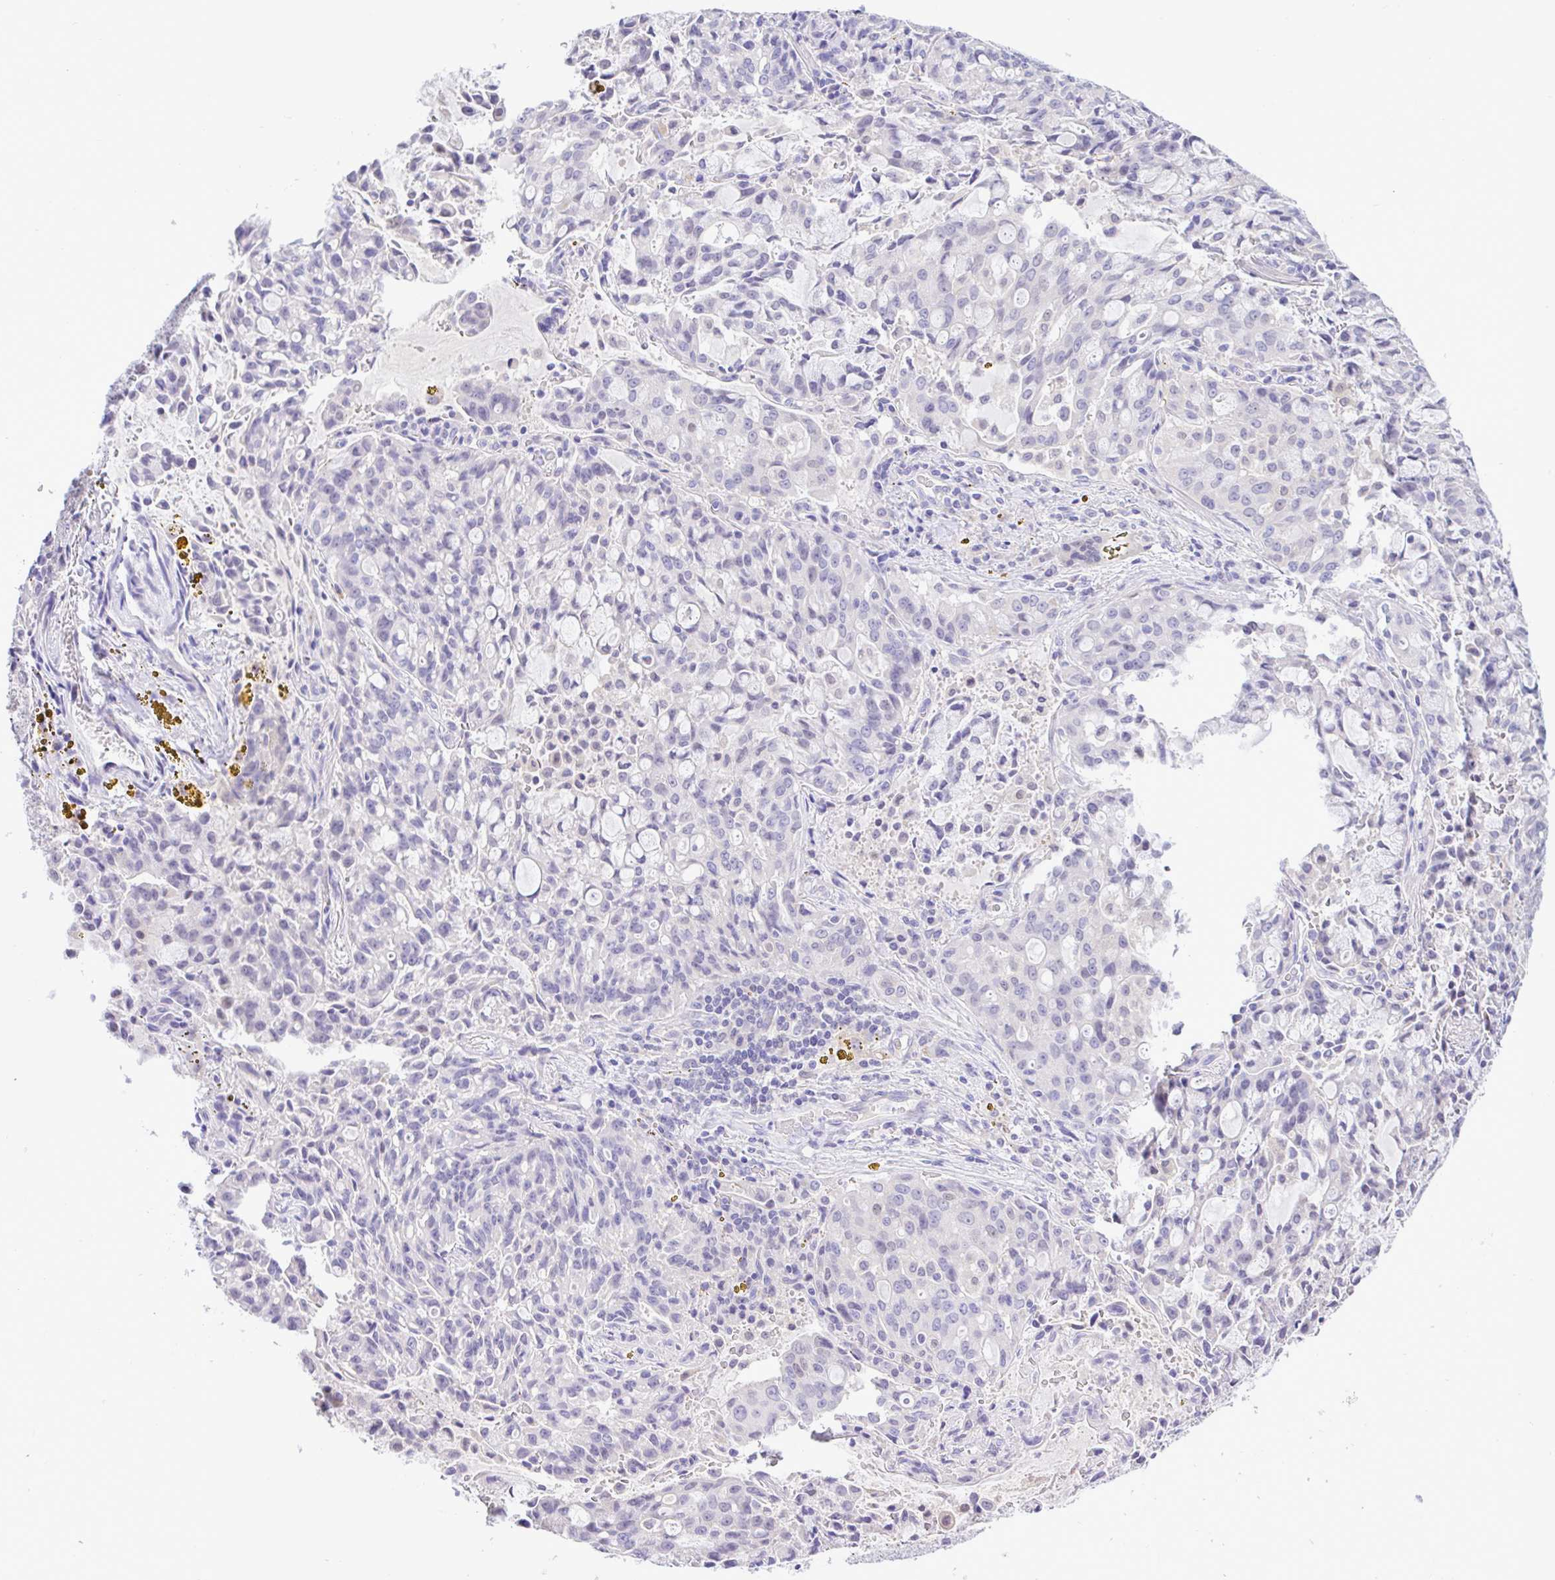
{"staining": {"intensity": "negative", "quantity": "none", "location": "none"}, "tissue": "lung cancer", "cell_type": "Tumor cells", "image_type": "cancer", "snomed": [{"axis": "morphology", "description": "Adenocarcinoma, NOS"}, {"axis": "topography", "description": "Lung"}], "caption": "This histopathology image is of adenocarcinoma (lung) stained with IHC to label a protein in brown with the nuclei are counter-stained blue. There is no expression in tumor cells.", "gene": "ANO4", "patient": {"sex": "female", "age": 44}}